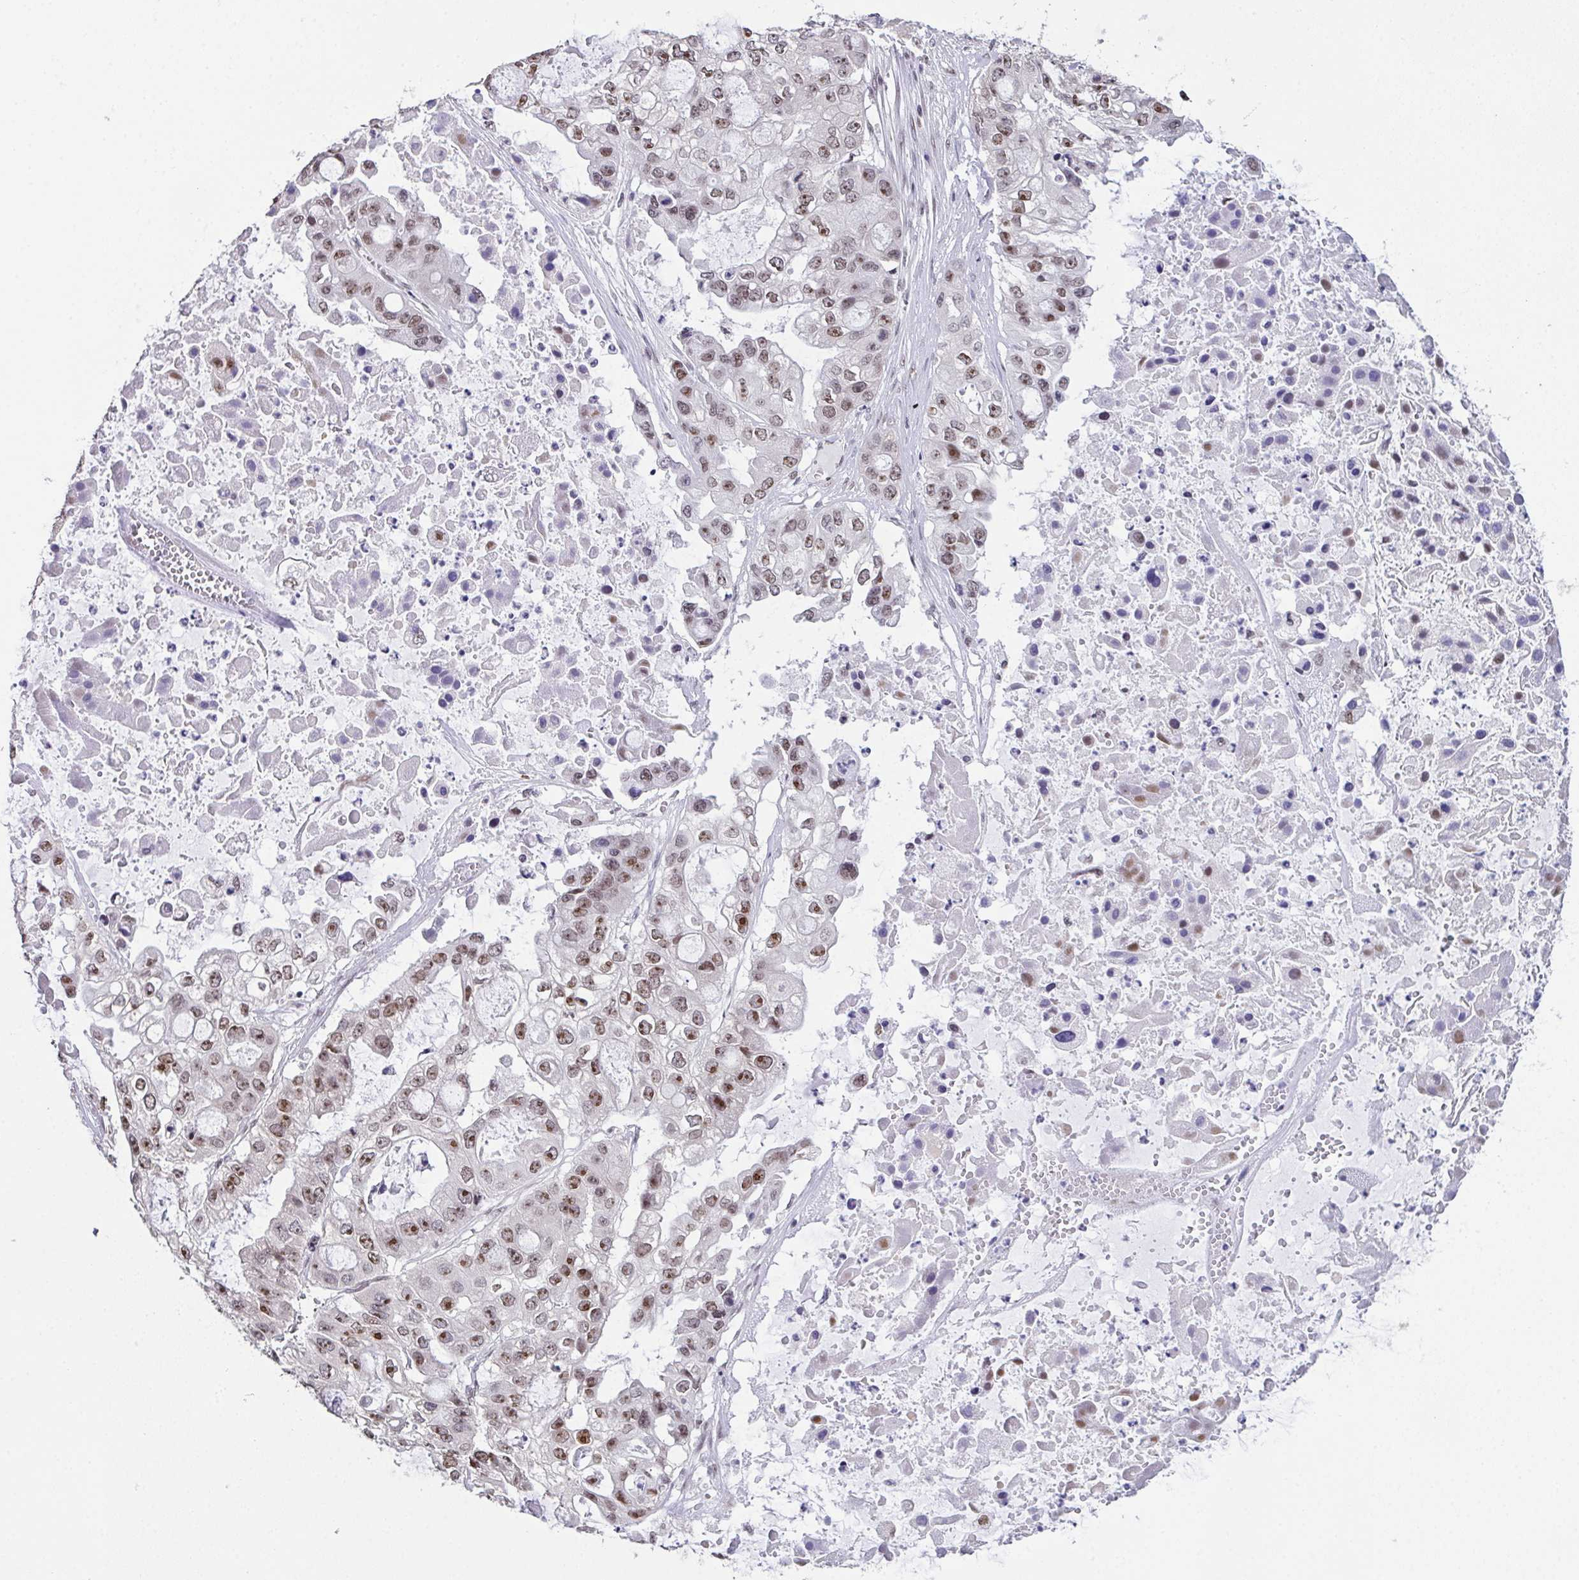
{"staining": {"intensity": "moderate", "quantity": ">75%", "location": "nuclear"}, "tissue": "ovarian cancer", "cell_type": "Tumor cells", "image_type": "cancer", "snomed": [{"axis": "morphology", "description": "Cystadenocarcinoma, serous, NOS"}, {"axis": "topography", "description": "Ovary"}], "caption": "Approximately >75% of tumor cells in ovarian serous cystadenocarcinoma exhibit moderate nuclear protein positivity as visualized by brown immunohistochemical staining.", "gene": "ZNF800", "patient": {"sex": "female", "age": 56}}